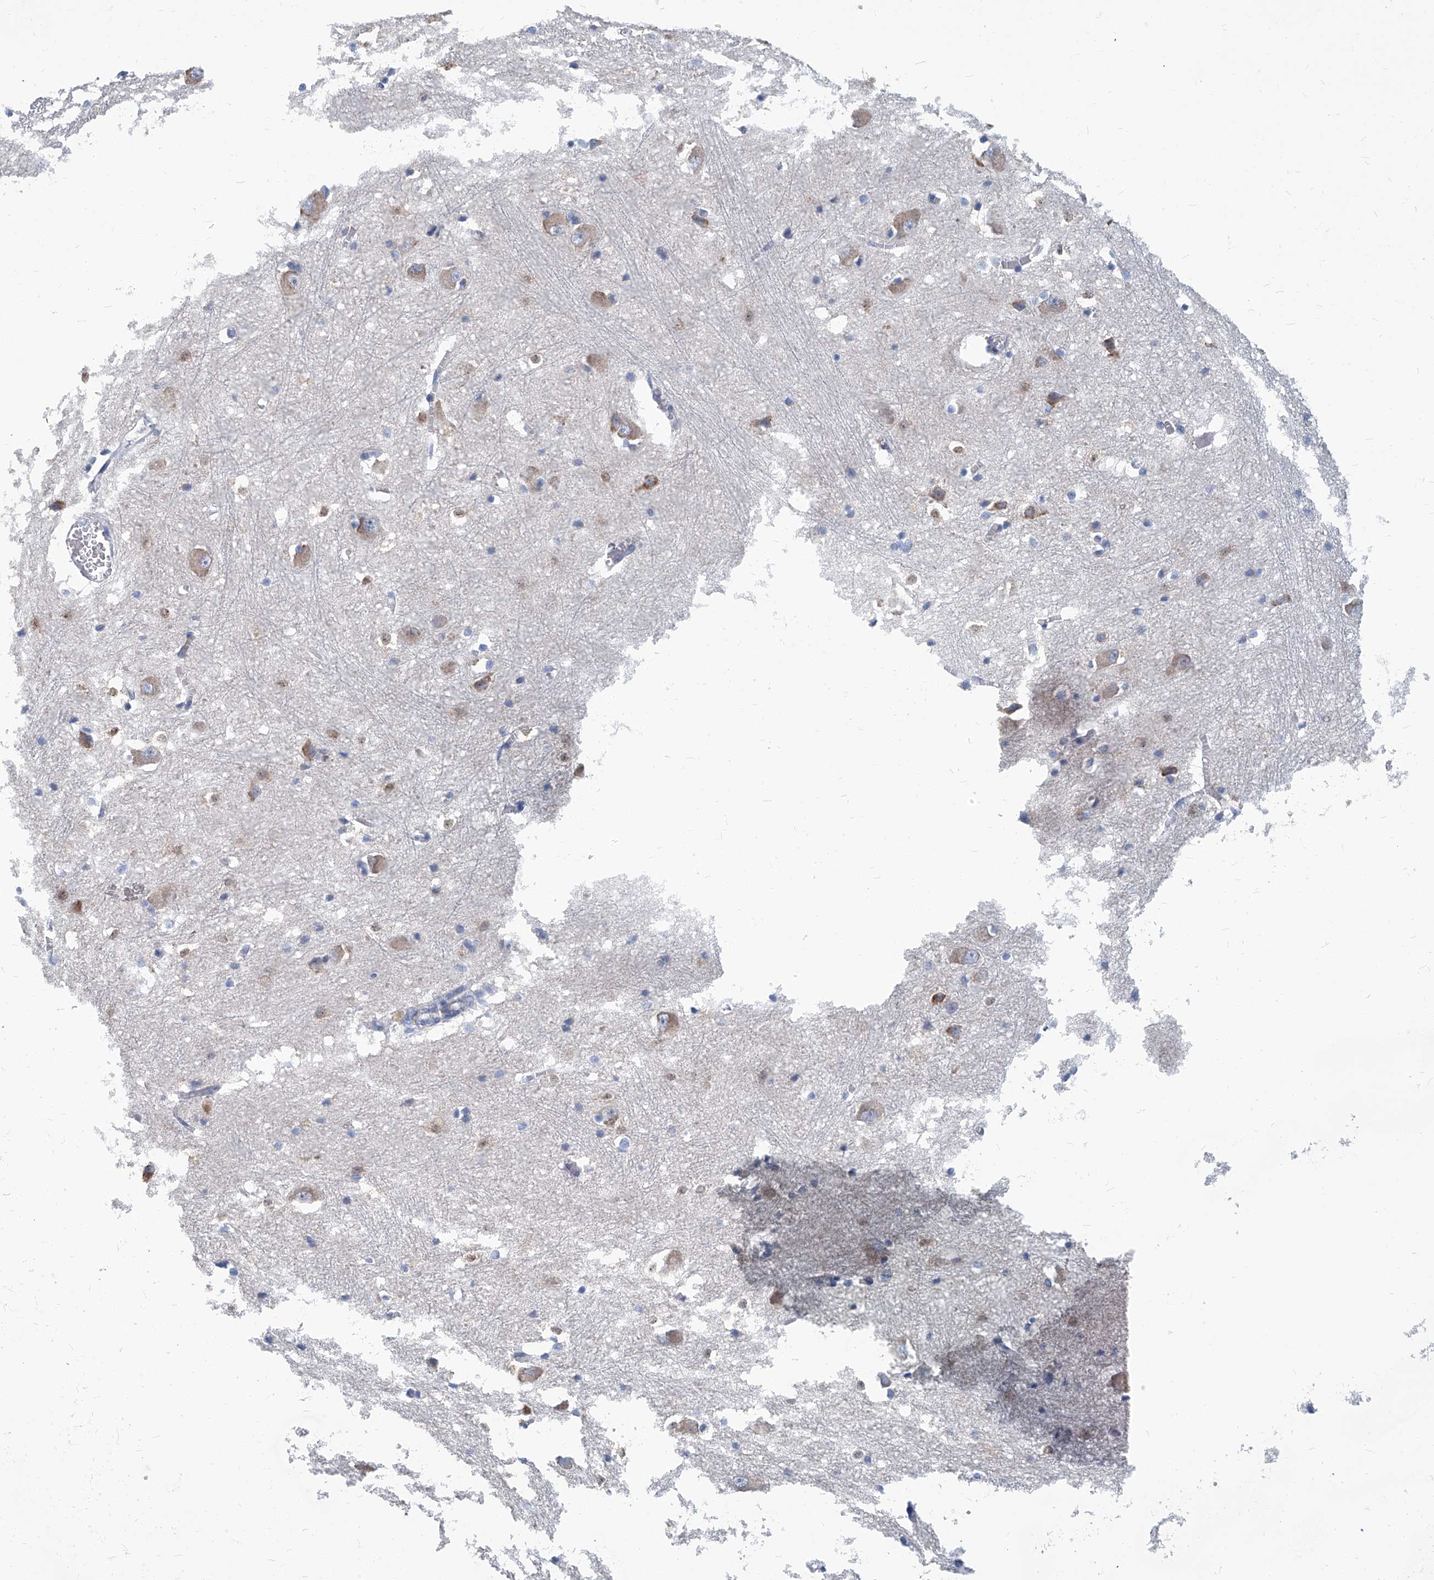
{"staining": {"intensity": "moderate", "quantity": "<25%", "location": "nuclear"}, "tissue": "caudate", "cell_type": "Glial cells", "image_type": "normal", "snomed": [{"axis": "morphology", "description": "Normal tissue, NOS"}, {"axis": "topography", "description": "Lateral ventricle wall"}], "caption": "Immunohistochemistry (DAB (3,3'-diaminobenzidine)) staining of normal caudate displays moderate nuclear protein positivity in approximately <25% of glial cells.", "gene": "PFKL", "patient": {"sex": "male", "age": 37}}